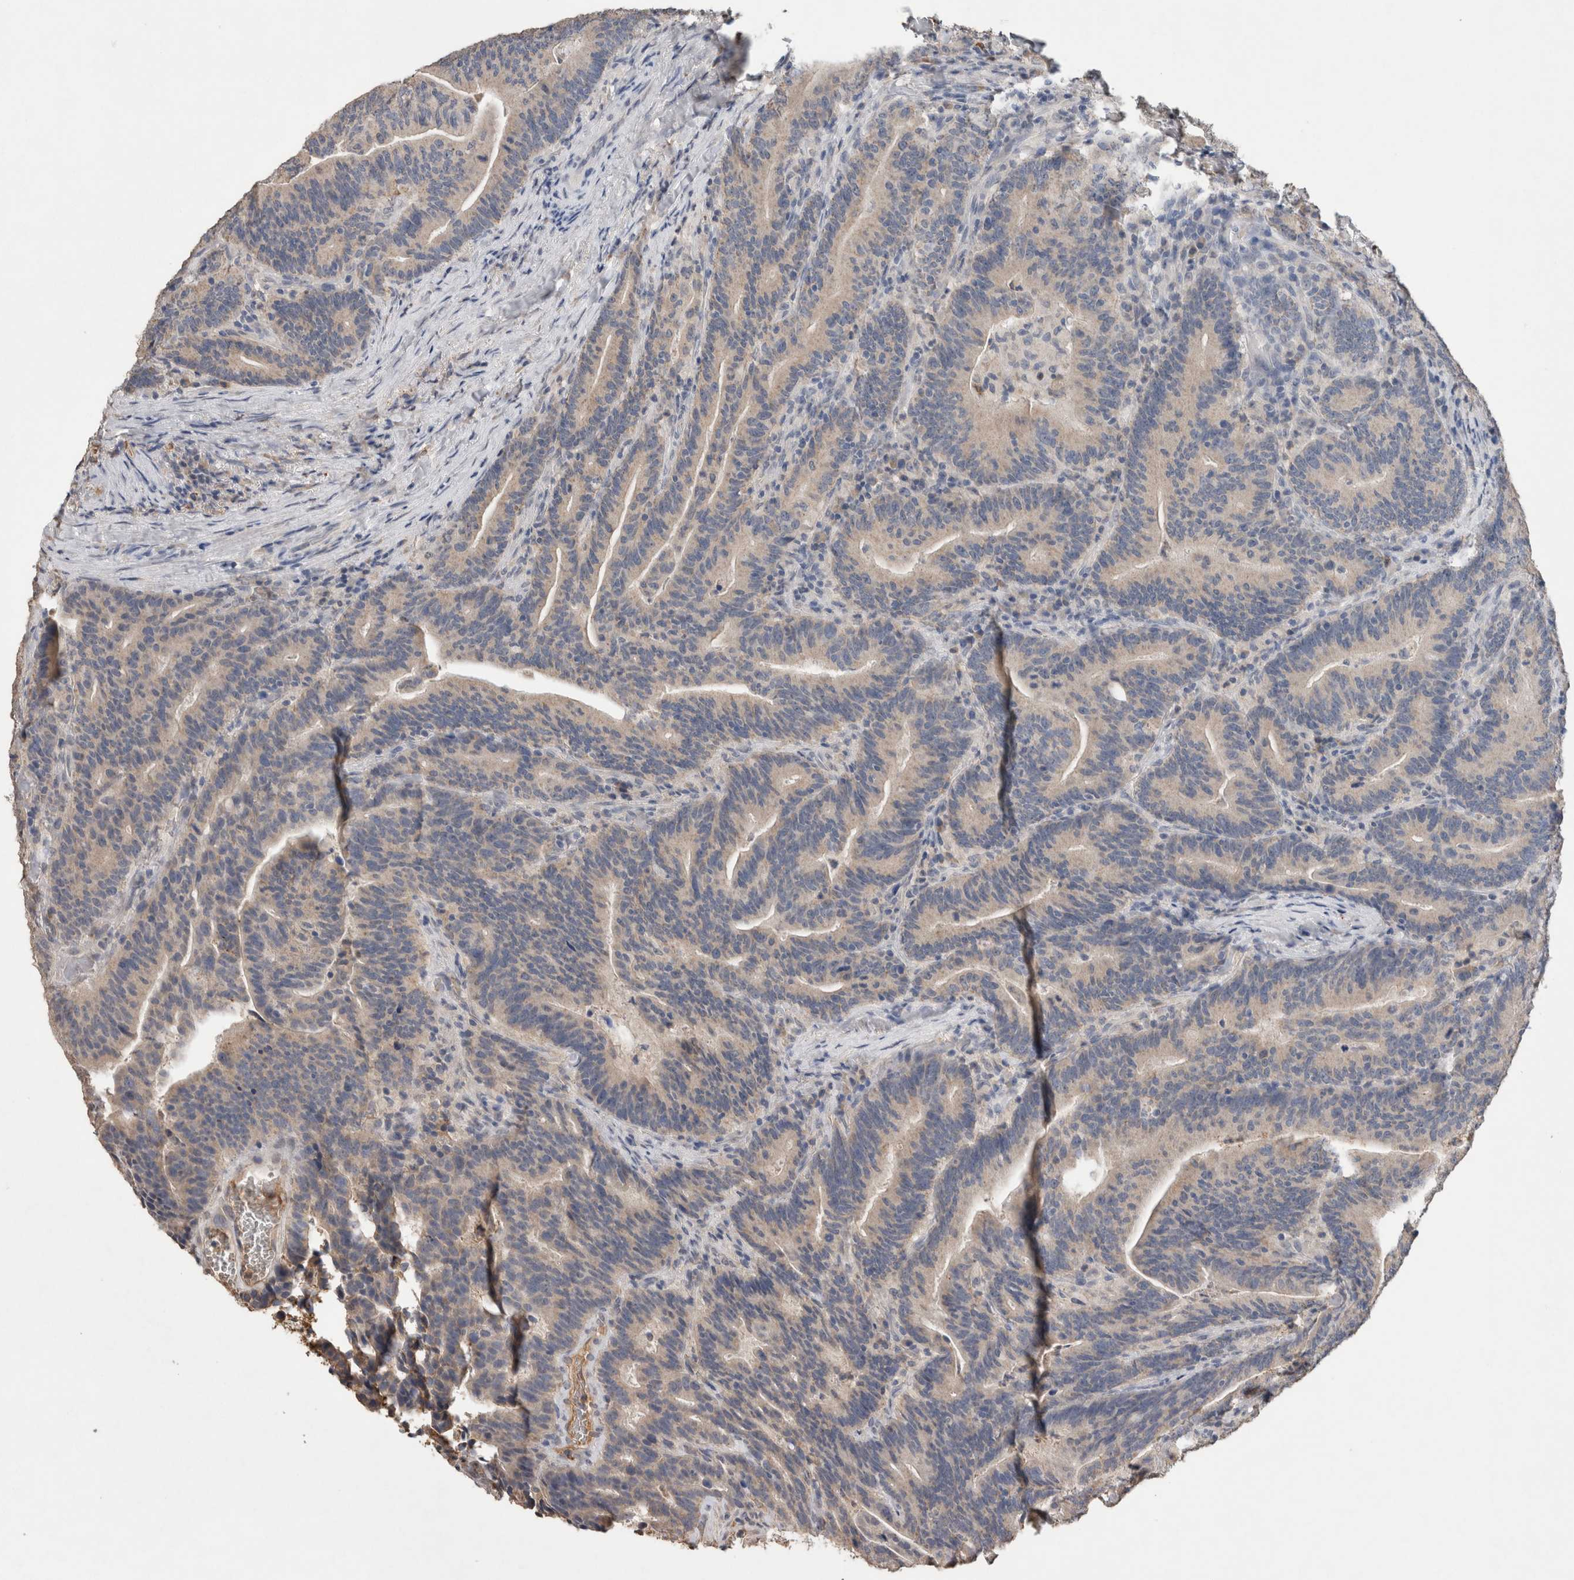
{"staining": {"intensity": "weak", "quantity": "<25%", "location": "cytoplasmic/membranous"}, "tissue": "colorectal cancer", "cell_type": "Tumor cells", "image_type": "cancer", "snomed": [{"axis": "morphology", "description": "Adenocarcinoma, NOS"}, {"axis": "topography", "description": "Colon"}], "caption": "This image is of colorectal adenocarcinoma stained with IHC to label a protein in brown with the nuclei are counter-stained blue. There is no expression in tumor cells.", "gene": "FABP7", "patient": {"sex": "female", "age": 66}}